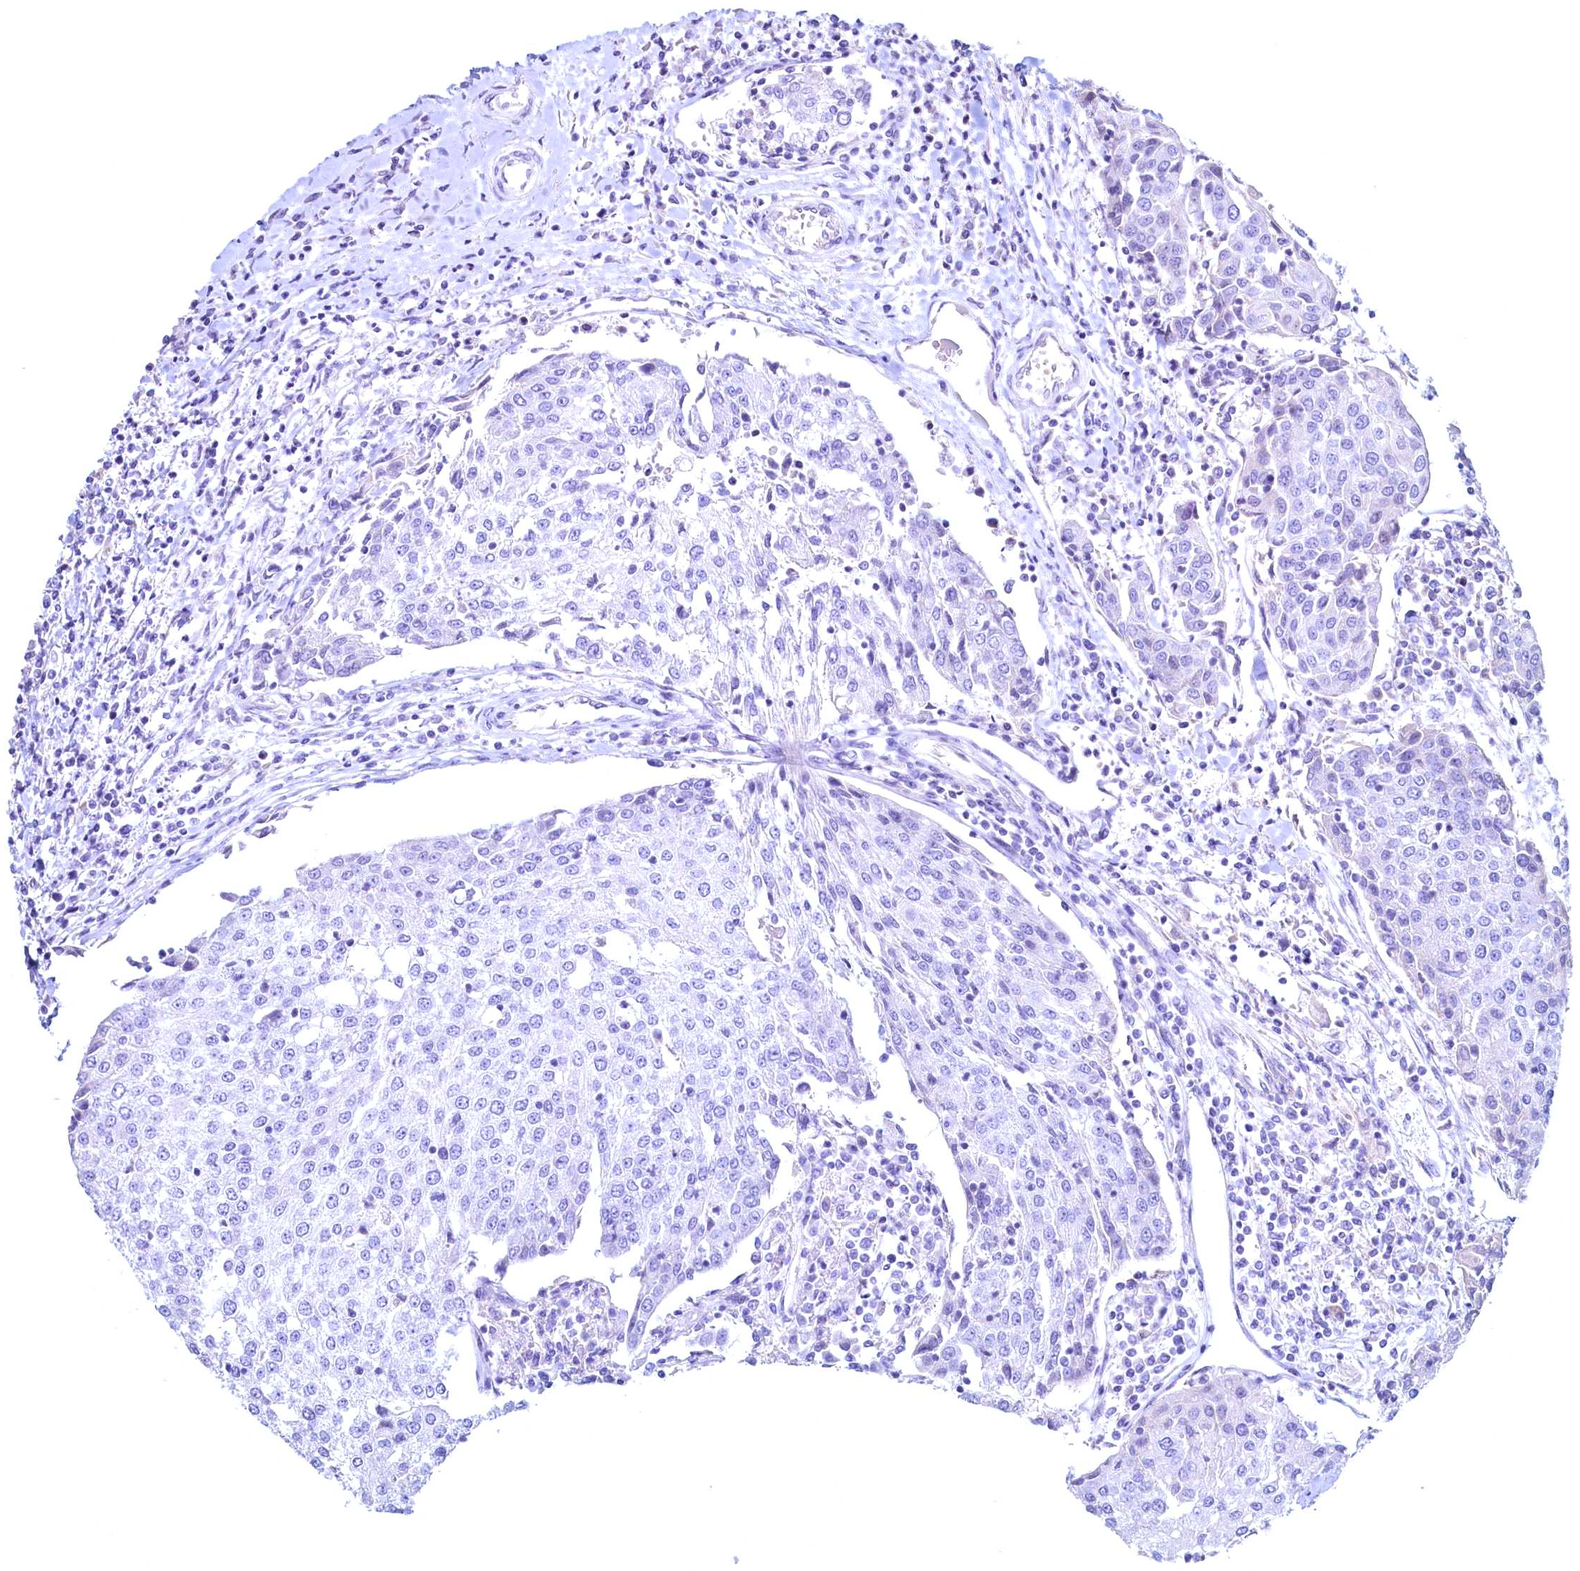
{"staining": {"intensity": "negative", "quantity": "none", "location": "none"}, "tissue": "urothelial cancer", "cell_type": "Tumor cells", "image_type": "cancer", "snomed": [{"axis": "morphology", "description": "Urothelial carcinoma, High grade"}, {"axis": "topography", "description": "Urinary bladder"}], "caption": "This image is of high-grade urothelial carcinoma stained with immunohistochemistry to label a protein in brown with the nuclei are counter-stained blue. There is no staining in tumor cells.", "gene": "MAP1LC3A", "patient": {"sex": "female", "age": 85}}